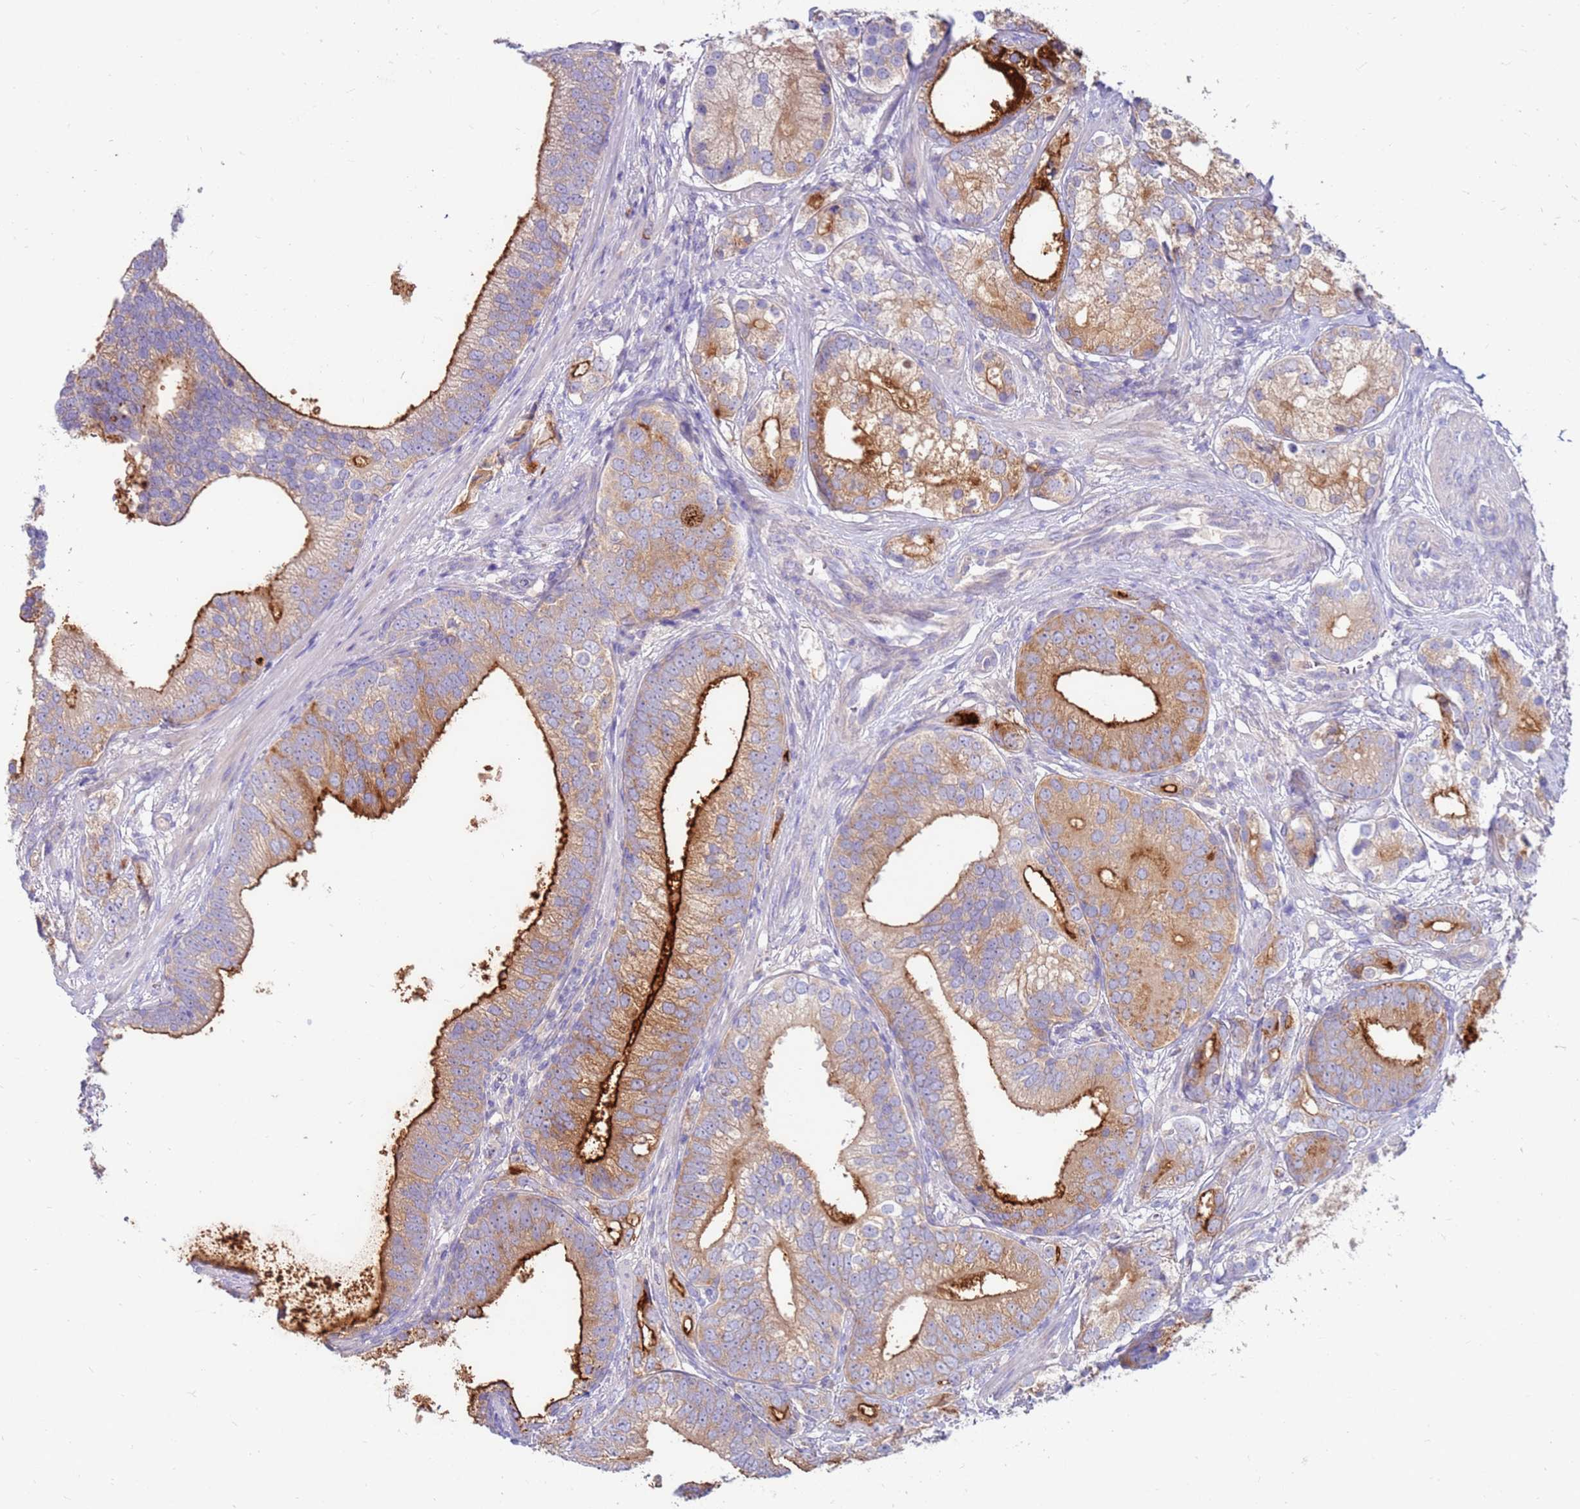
{"staining": {"intensity": "strong", "quantity": "25%-75%", "location": "cytoplasmic/membranous"}, "tissue": "prostate cancer", "cell_type": "Tumor cells", "image_type": "cancer", "snomed": [{"axis": "morphology", "description": "Adenocarcinoma, High grade"}, {"axis": "topography", "description": "Prostate"}], "caption": "Prostate cancer stained with IHC demonstrates strong cytoplasmic/membranous positivity in approximately 25%-75% of tumor cells.", "gene": "SLC44A4", "patient": {"sex": "male", "age": 75}}